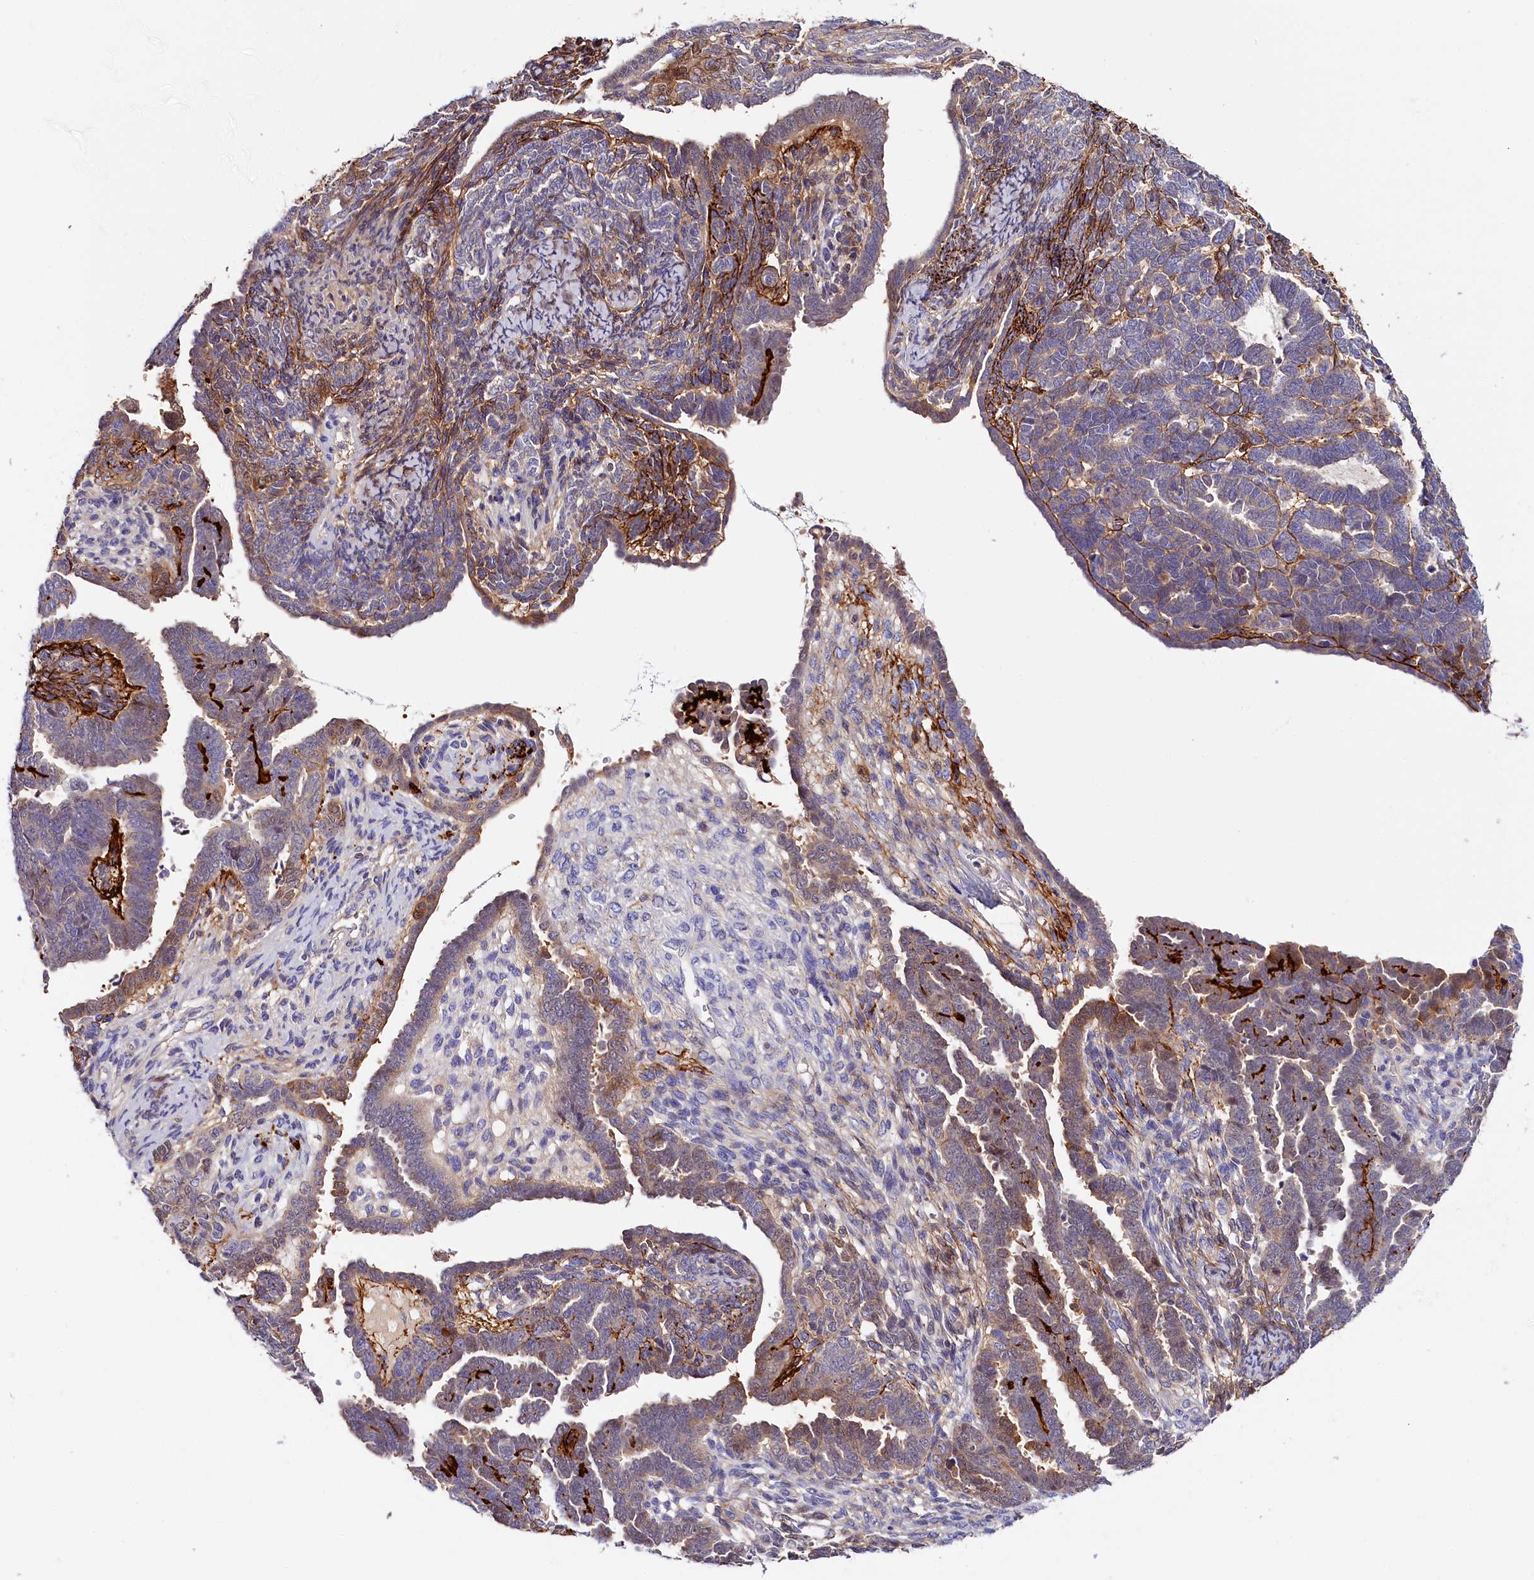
{"staining": {"intensity": "moderate", "quantity": "<25%", "location": "cytoplasmic/membranous"}, "tissue": "endometrial cancer", "cell_type": "Tumor cells", "image_type": "cancer", "snomed": [{"axis": "morphology", "description": "Neoplasm, malignant, NOS"}, {"axis": "topography", "description": "Endometrium"}], "caption": "DAB (3,3'-diaminobenzidine) immunohistochemical staining of human neoplasm (malignant) (endometrial) shows moderate cytoplasmic/membranous protein staining in approximately <25% of tumor cells. The protein is shown in brown color, while the nuclei are stained blue.", "gene": "KATNB1", "patient": {"sex": "female", "age": 74}}